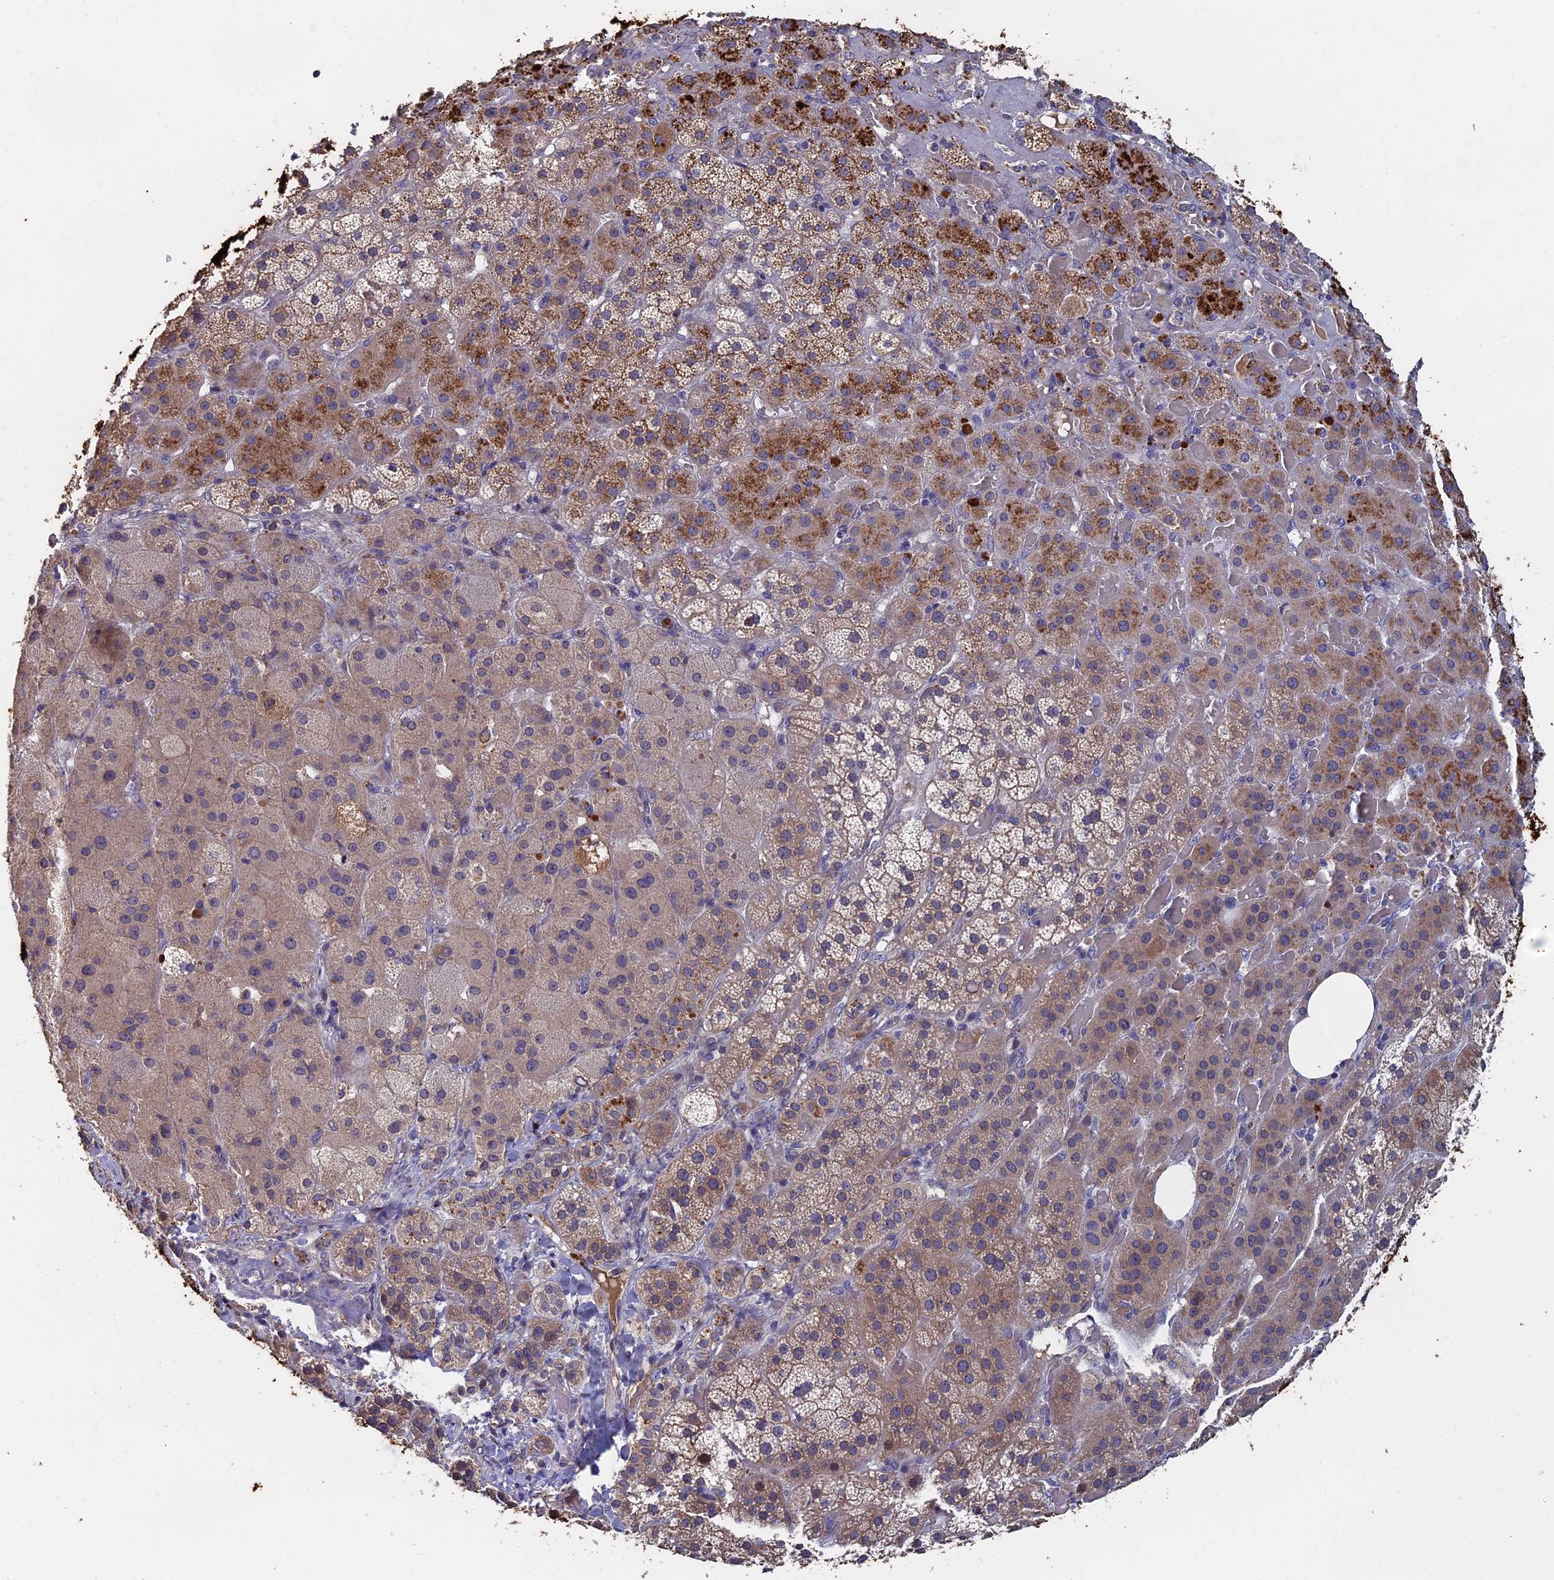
{"staining": {"intensity": "moderate", "quantity": "25%-75%", "location": "cytoplasmic/membranous"}, "tissue": "adrenal gland", "cell_type": "Glandular cells", "image_type": "normal", "snomed": [{"axis": "morphology", "description": "Normal tissue, NOS"}, {"axis": "topography", "description": "Adrenal gland"}], "caption": "Moderate cytoplasmic/membranous expression for a protein is seen in approximately 25%-75% of glandular cells of normal adrenal gland using immunohistochemistry (IHC).", "gene": "SLC33A1", "patient": {"sex": "male", "age": 57}}